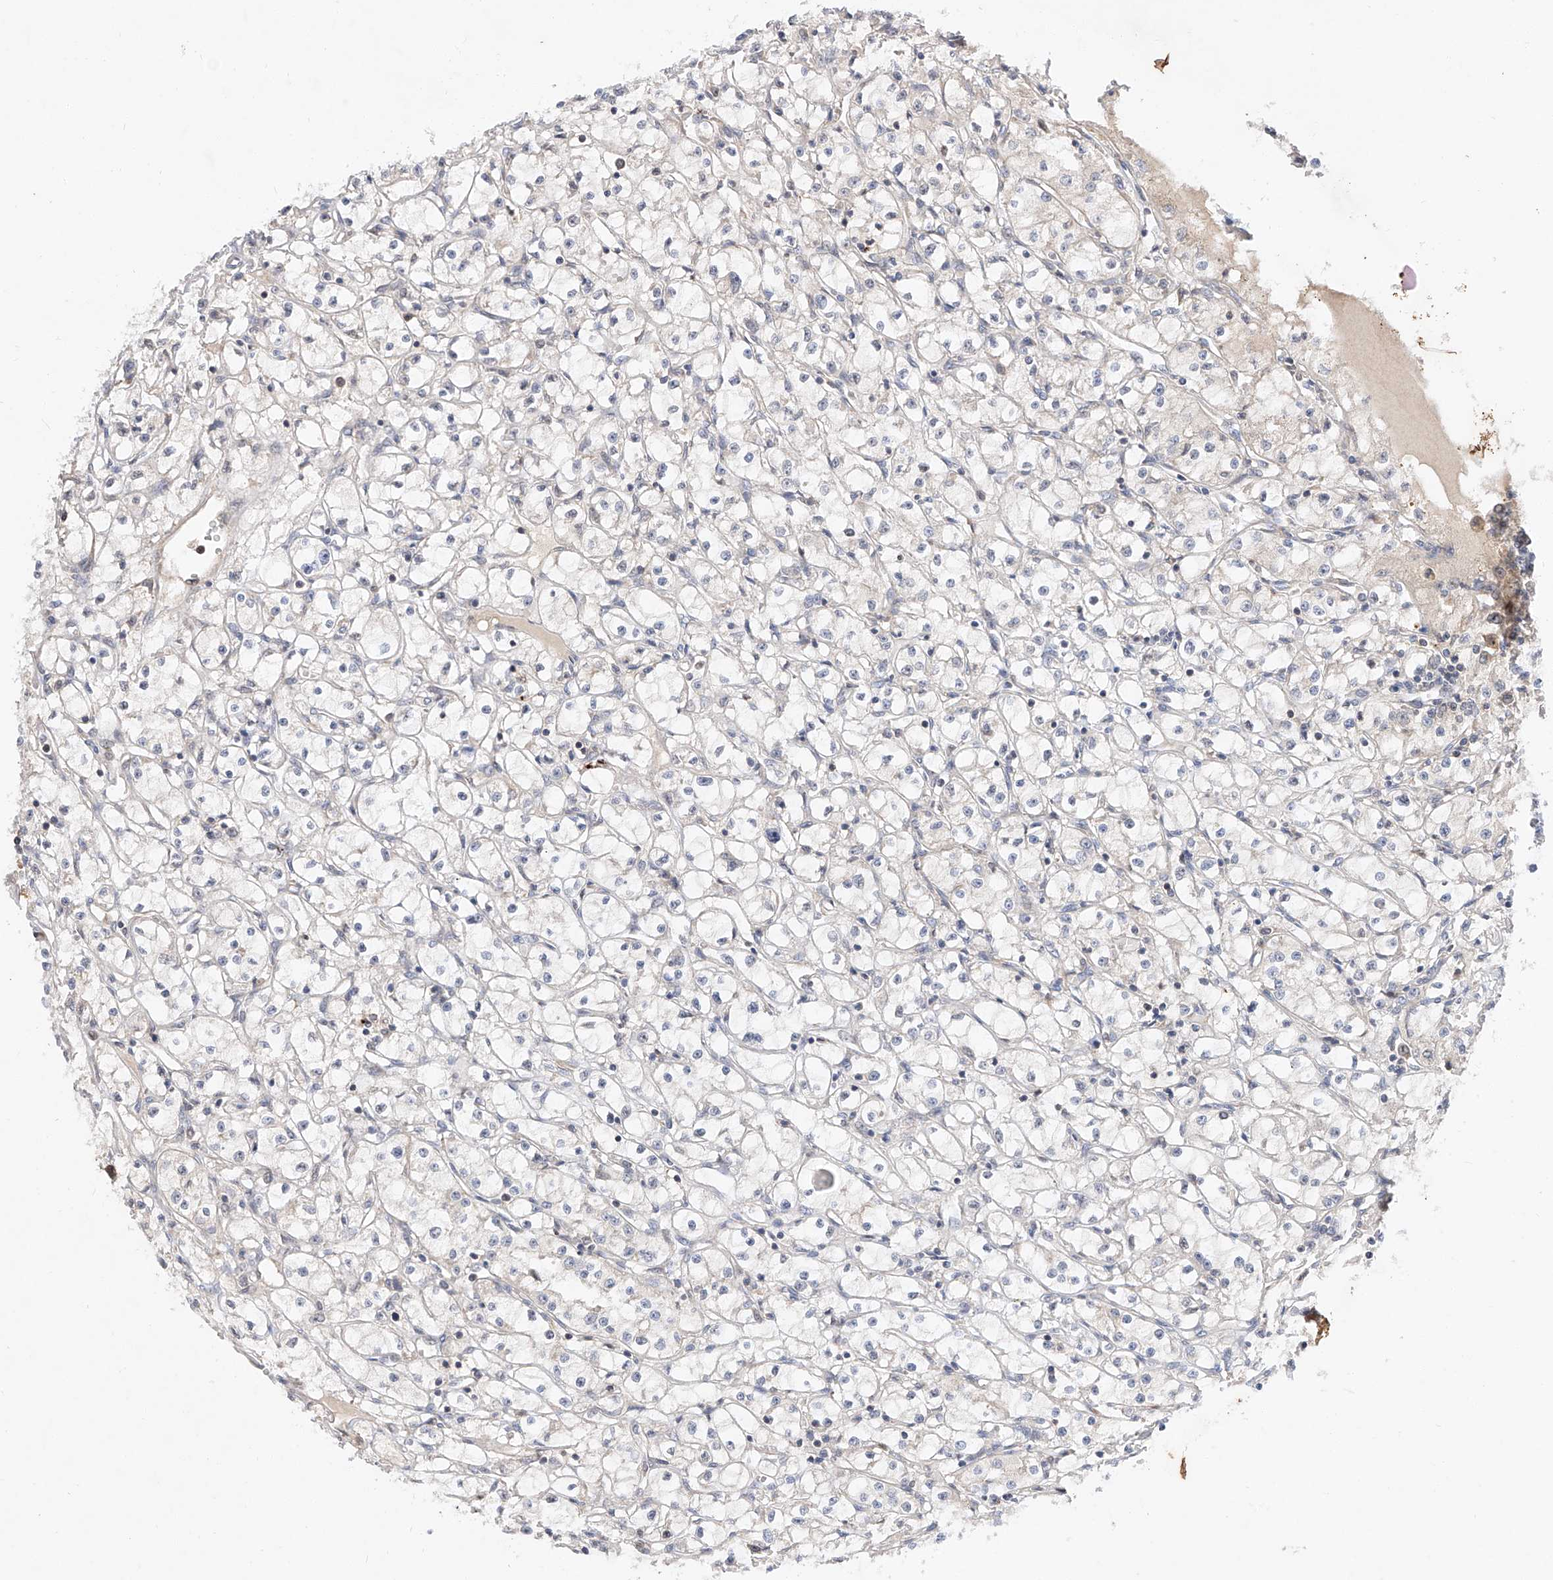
{"staining": {"intensity": "negative", "quantity": "none", "location": "none"}, "tissue": "renal cancer", "cell_type": "Tumor cells", "image_type": "cancer", "snomed": [{"axis": "morphology", "description": "Adenocarcinoma, NOS"}, {"axis": "topography", "description": "Kidney"}], "caption": "This is an IHC photomicrograph of adenocarcinoma (renal). There is no positivity in tumor cells.", "gene": "DIRAS3", "patient": {"sex": "male", "age": 56}}